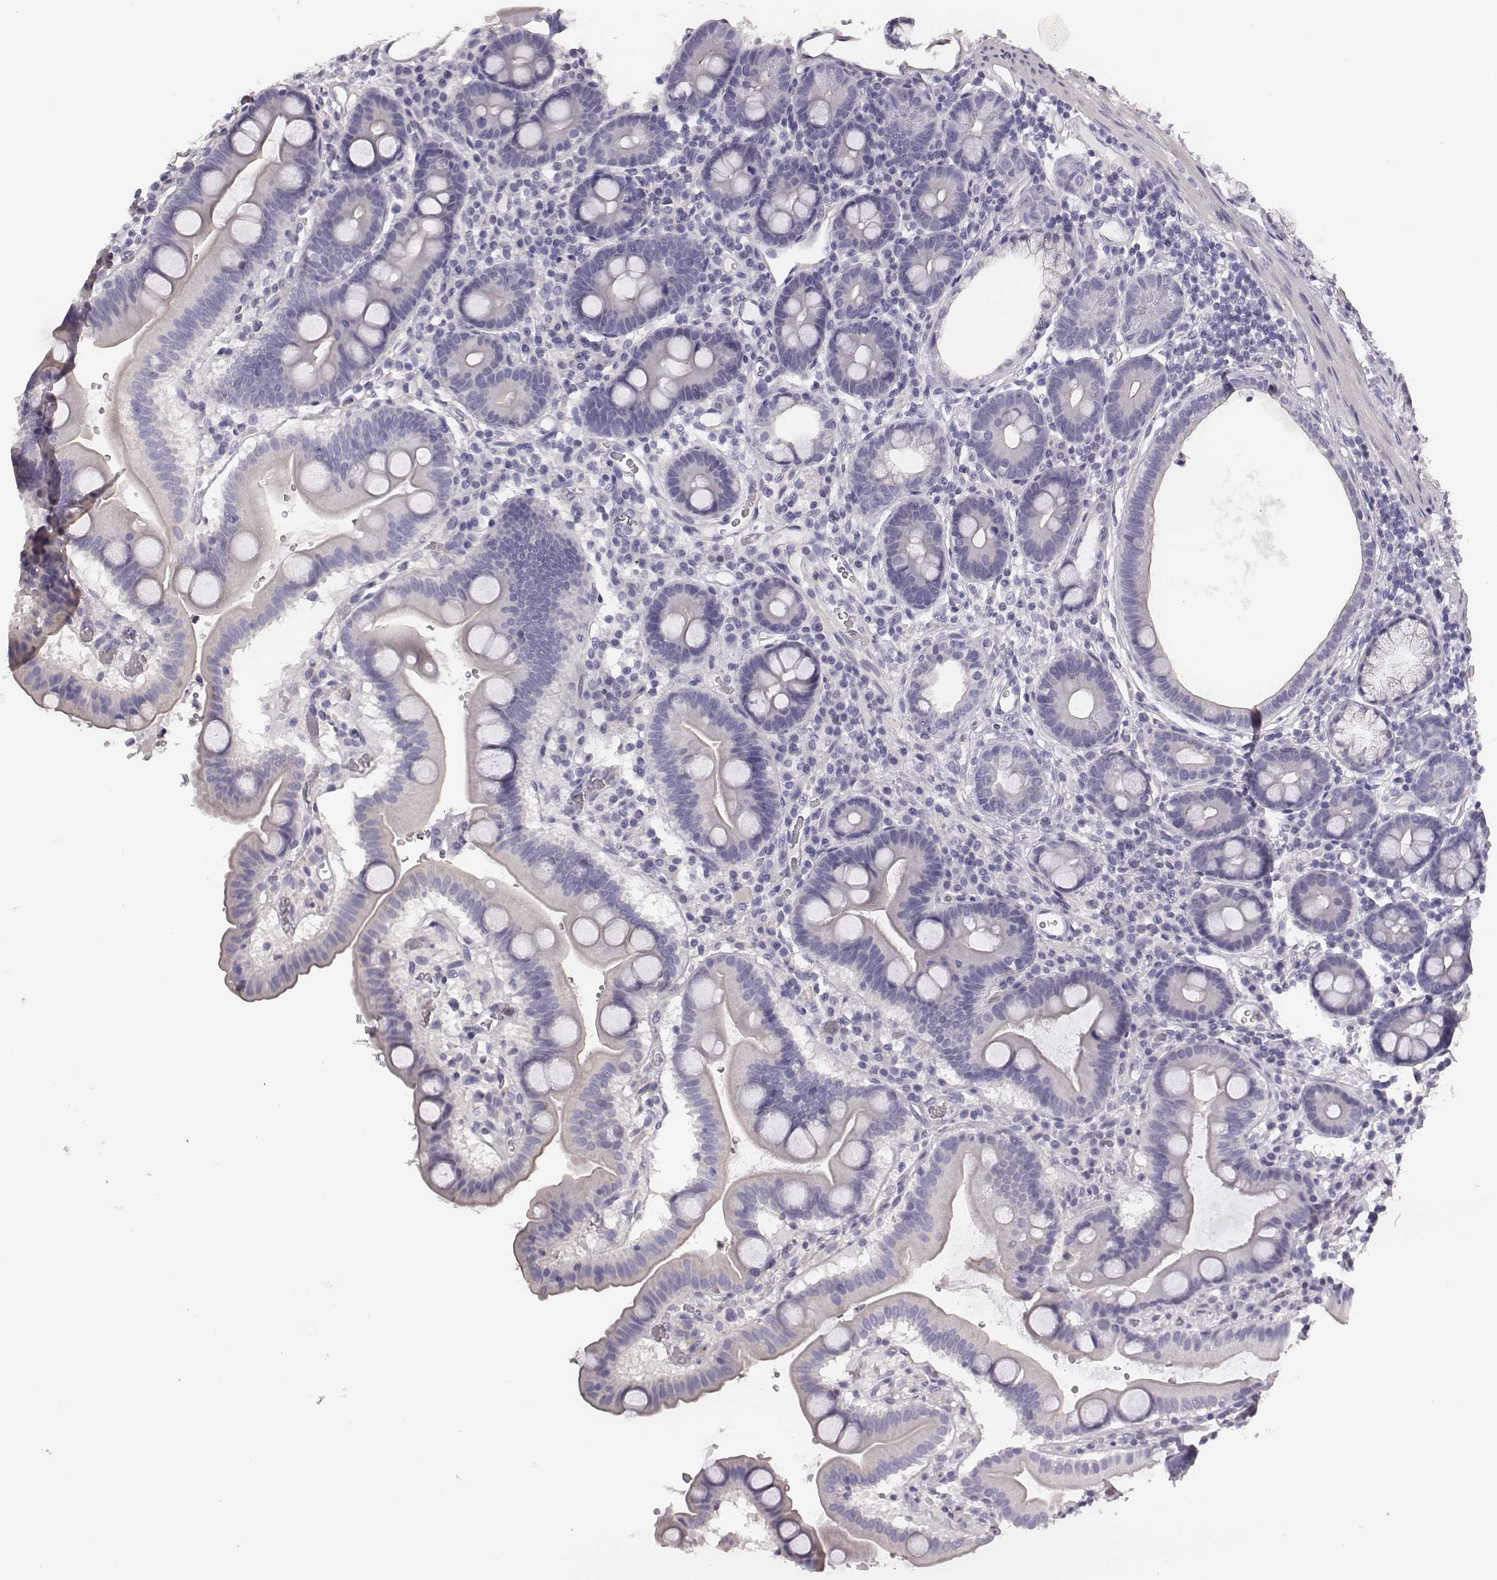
{"staining": {"intensity": "negative", "quantity": "none", "location": "none"}, "tissue": "duodenum", "cell_type": "Glandular cells", "image_type": "normal", "snomed": [{"axis": "morphology", "description": "Normal tissue, NOS"}, {"axis": "topography", "description": "Duodenum"}], "caption": "IHC of normal duodenum reveals no positivity in glandular cells.", "gene": "ADAM7", "patient": {"sex": "male", "age": 59}}